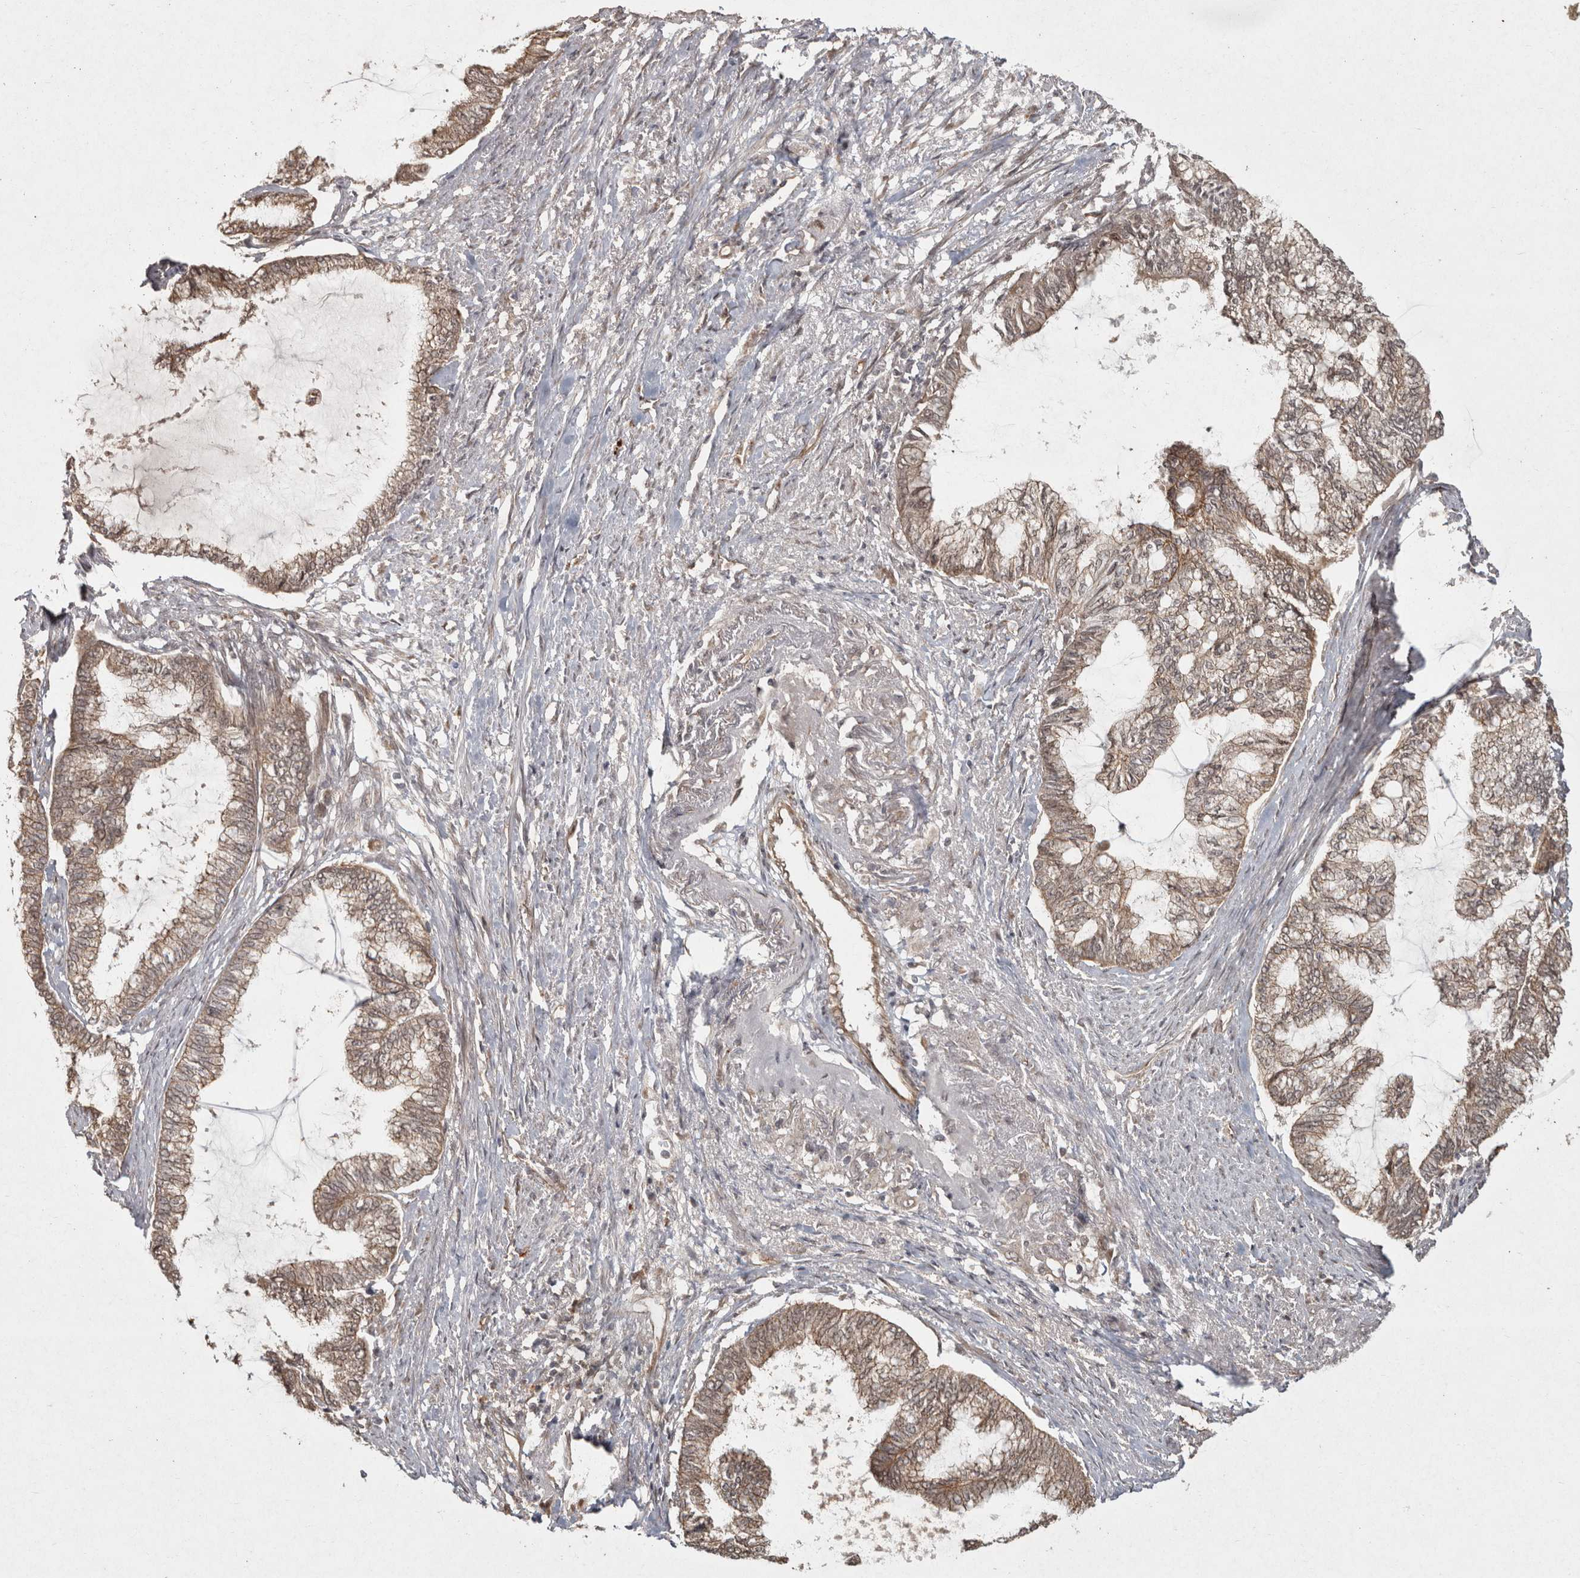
{"staining": {"intensity": "weak", "quantity": ">75%", "location": "cytoplasmic/membranous"}, "tissue": "endometrial cancer", "cell_type": "Tumor cells", "image_type": "cancer", "snomed": [{"axis": "morphology", "description": "Adenocarcinoma, NOS"}, {"axis": "topography", "description": "Endometrium"}], "caption": "Immunohistochemical staining of human endometrial cancer exhibits low levels of weak cytoplasmic/membranous protein positivity in approximately >75% of tumor cells.", "gene": "CAMSAP2", "patient": {"sex": "female", "age": 86}}